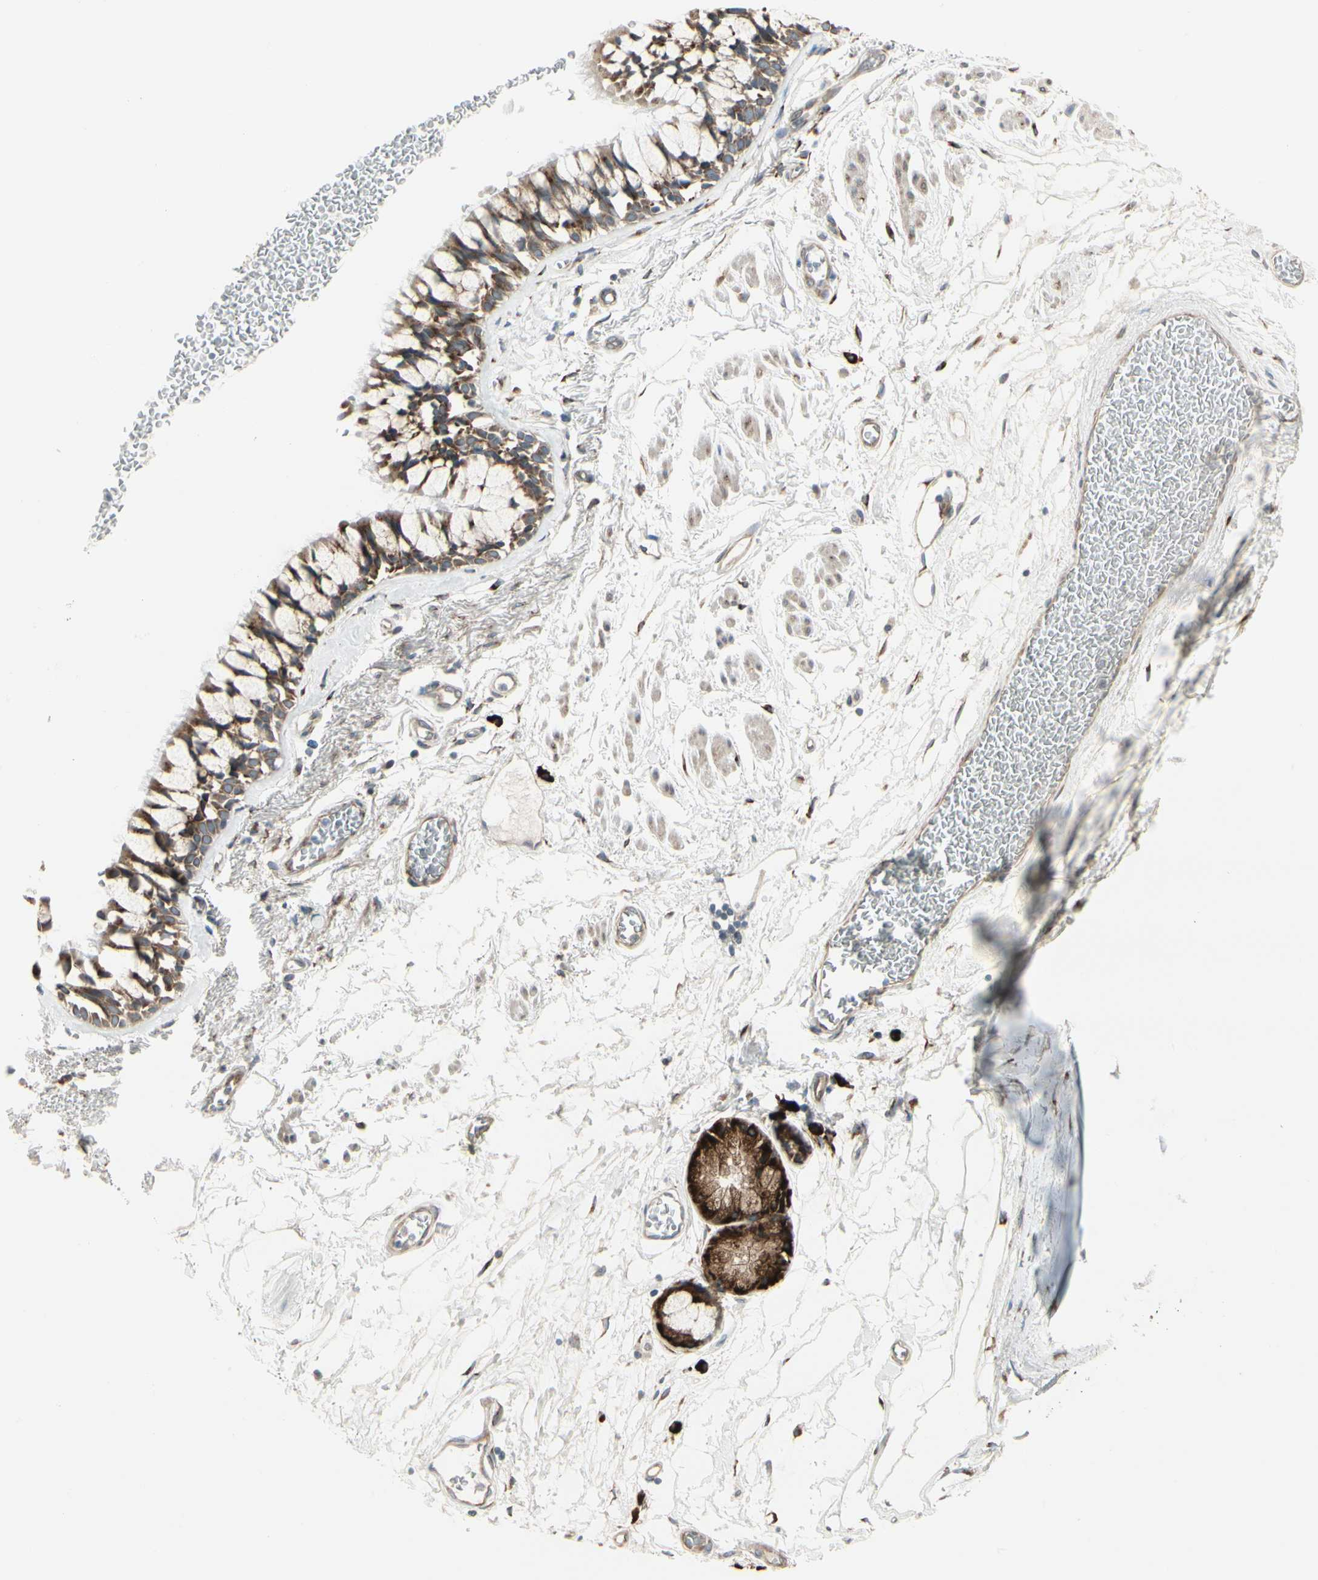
{"staining": {"intensity": "moderate", "quantity": ">75%", "location": "cytoplasmic/membranous"}, "tissue": "bronchus", "cell_type": "Respiratory epithelial cells", "image_type": "normal", "snomed": [{"axis": "morphology", "description": "Normal tissue, NOS"}, {"axis": "topography", "description": "Bronchus"}], "caption": "Immunohistochemistry (IHC) of unremarkable bronchus reveals medium levels of moderate cytoplasmic/membranous expression in about >75% of respiratory epithelial cells.", "gene": "FNDC3A", "patient": {"sex": "male", "age": 66}}